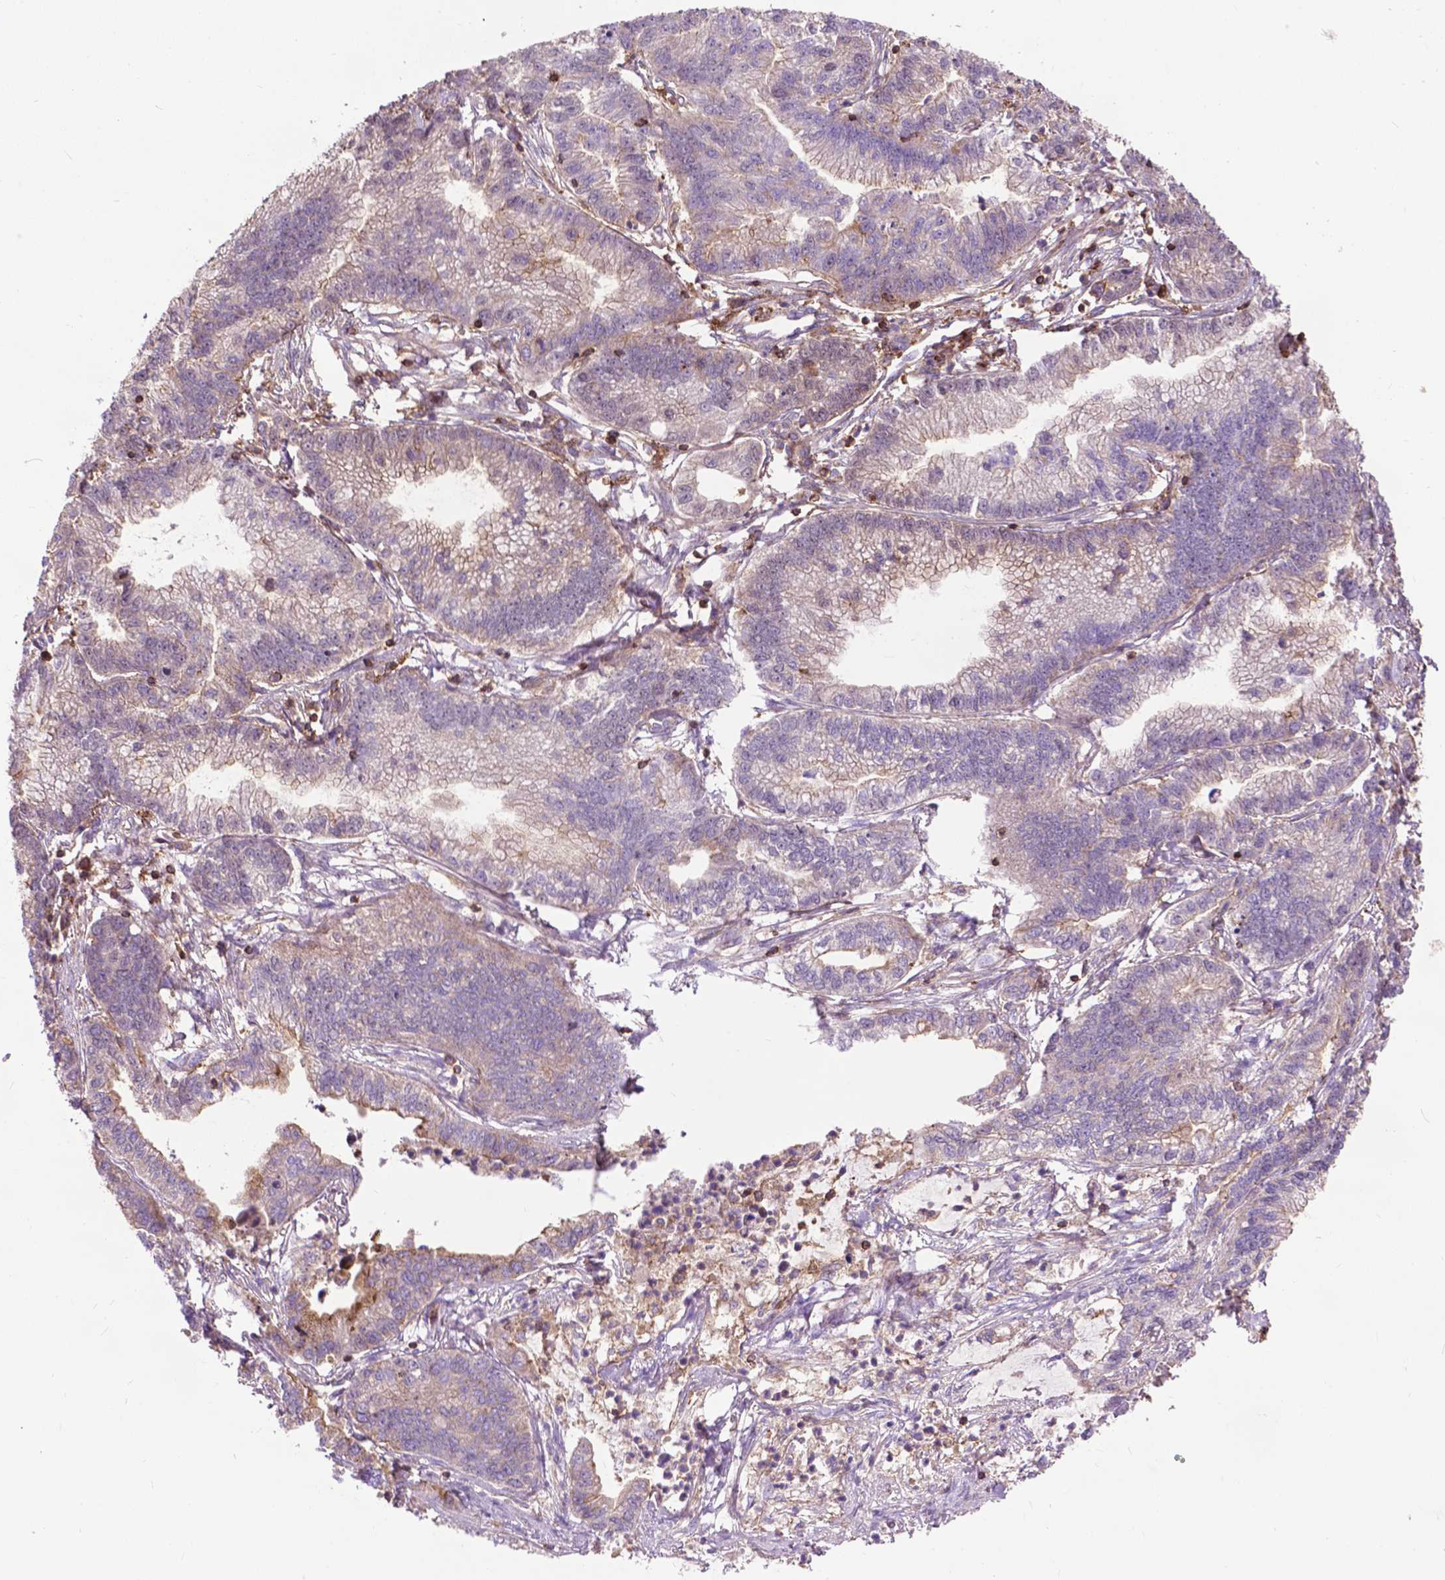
{"staining": {"intensity": "weak", "quantity": ">75%", "location": "cytoplasmic/membranous"}, "tissue": "stomach cancer", "cell_type": "Tumor cells", "image_type": "cancer", "snomed": [{"axis": "morphology", "description": "Adenocarcinoma, NOS"}, {"axis": "topography", "description": "Stomach"}], "caption": "High-magnification brightfield microscopy of adenocarcinoma (stomach) stained with DAB (brown) and counterstained with hematoxylin (blue). tumor cells exhibit weak cytoplasmic/membranous staining is appreciated in approximately>75% of cells.", "gene": "CHMP4A", "patient": {"sex": "male", "age": 83}}